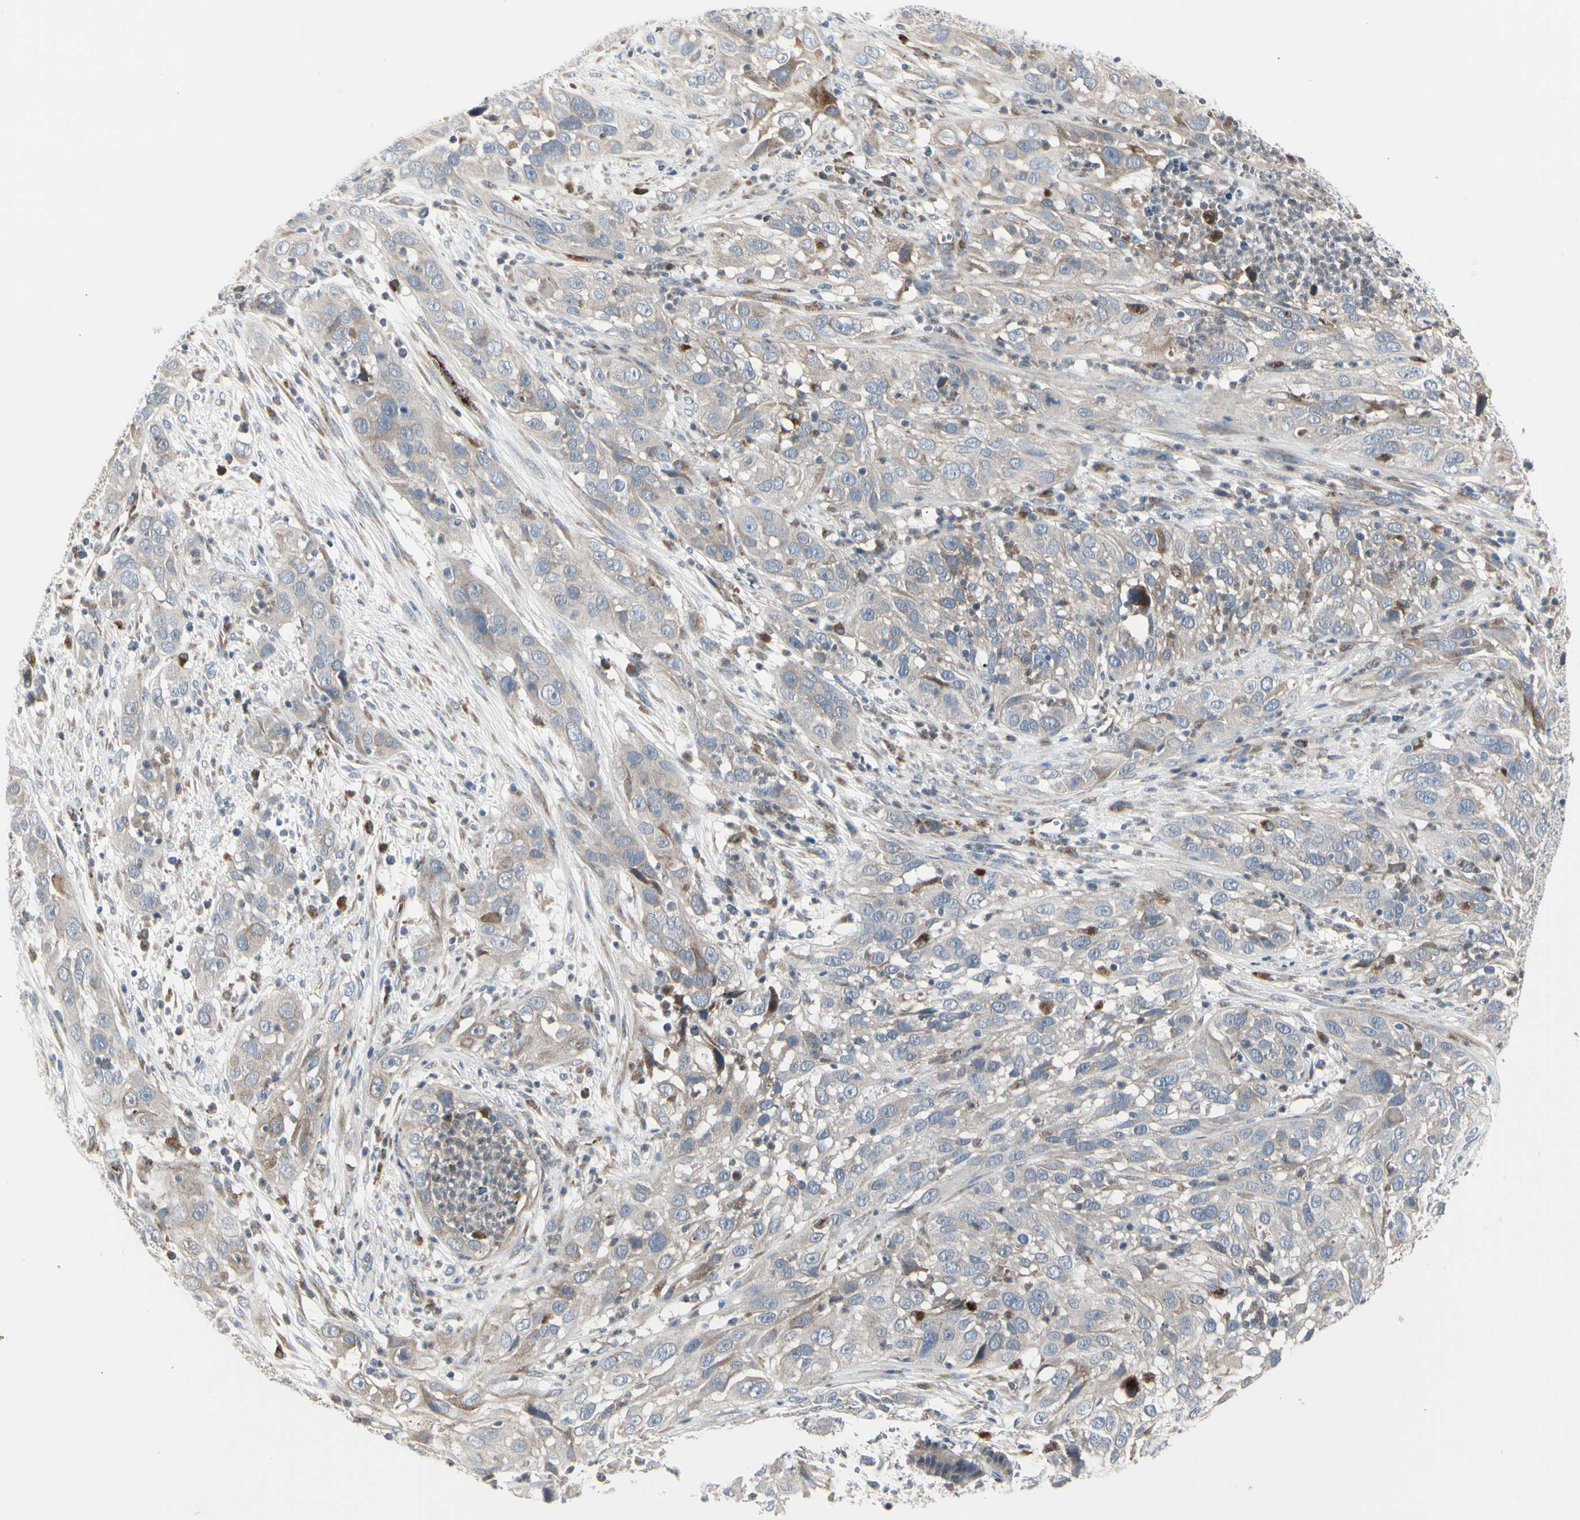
{"staining": {"intensity": "weak", "quantity": "25%-75%", "location": "cytoplasmic/membranous"}, "tissue": "cervical cancer", "cell_type": "Tumor cells", "image_type": "cancer", "snomed": [{"axis": "morphology", "description": "Squamous cell carcinoma, NOS"}, {"axis": "topography", "description": "Cervix"}], "caption": "This is an image of IHC staining of cervical cancer, which shows weak expression in the cytoplasmic/membranous of tumor cells.", "gene": "GRN", "patient": {"sex": "female", "age": 32}}